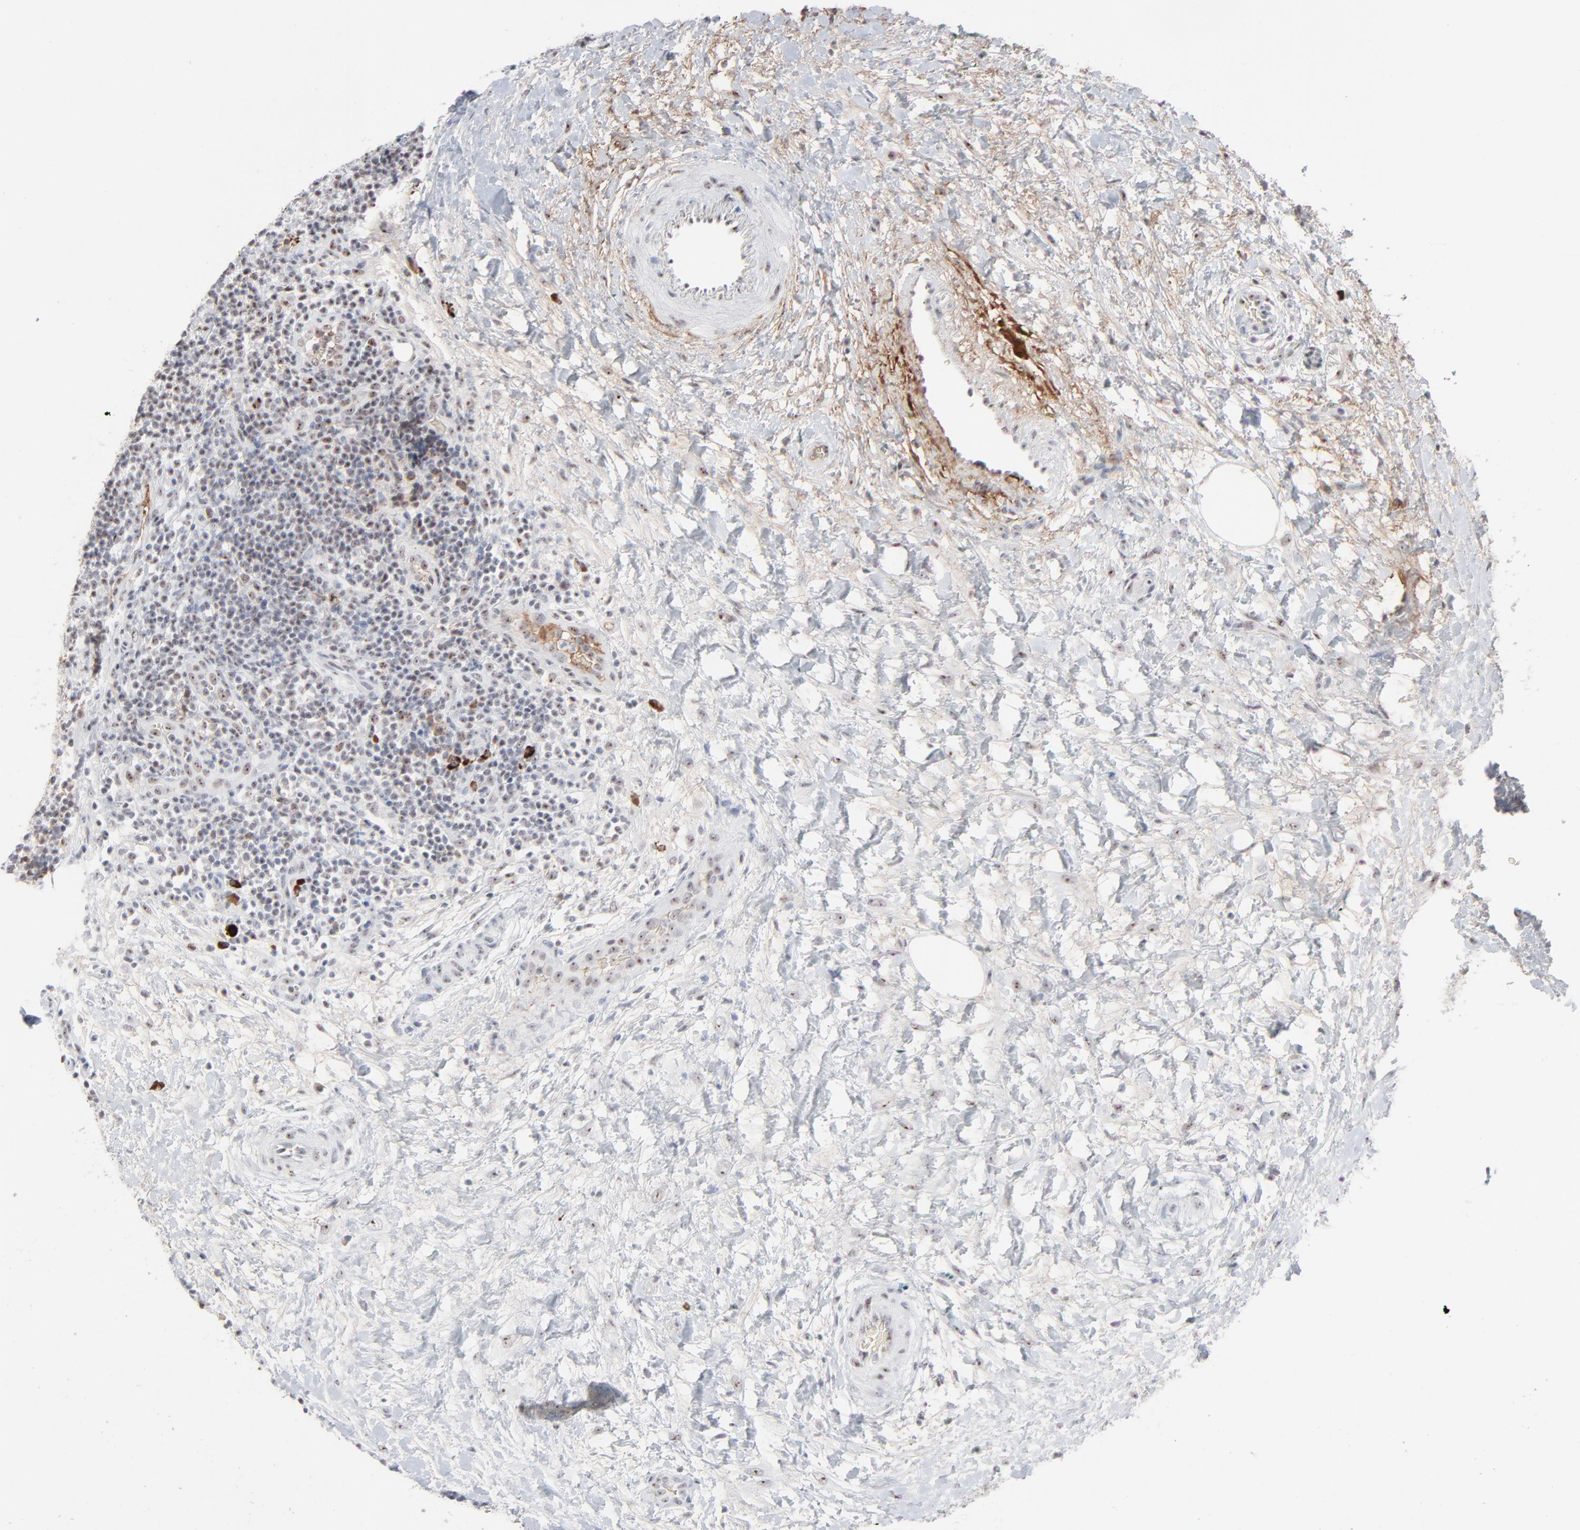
{"staining": {"intensity": "weak", "quantity": "<25%", "location": "nuclear"}, "tissue": "lymphoma", "cell_type": "Tumor cells", "image_type": "cancer", "snomed": [{"axis": "morphology", "description": "Malignant lymphoma, non-Hodgkin's type, Low grade"}, {"axis": "topography", "description": "Lymph node"}], "caption": "High power microscopy photomicrograph of an IHC micrograph of malignant lymphoma, non-Hodgkin's type (low-grade), revealing no significant expression in tumor cells. (DAB IHC visualized using brightfield microscopy, high magnification).", "gene": "MPHOSPH6", "patient": {"sex": "female", "age": 76}}